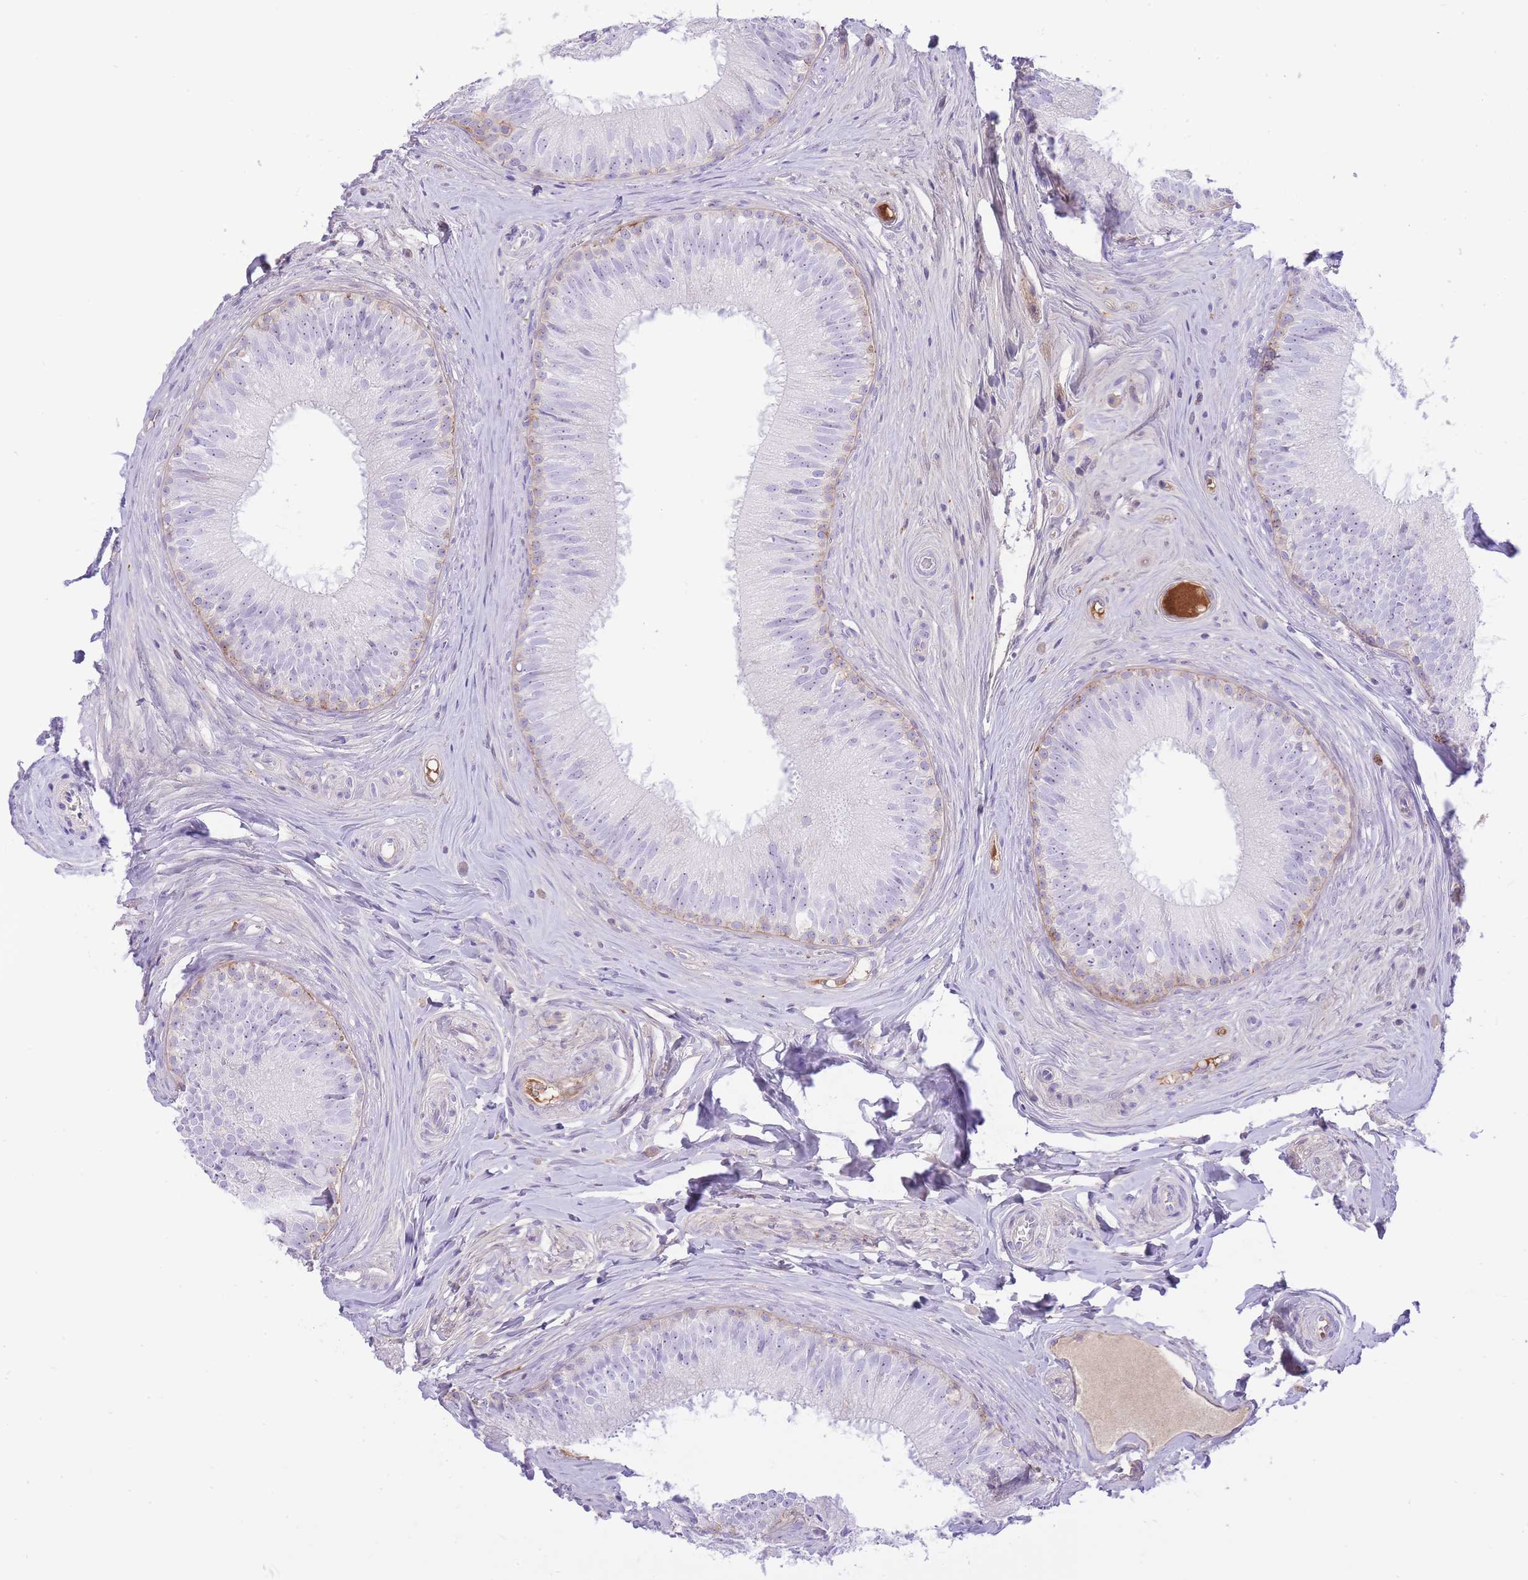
{"staining": {"intensity": "negative", "quantity": "none", "location": "none"}, "tissue": "epididymis", "cell_type": "Glandular cells", "image_type": "normal", "snomed": [{"axis": "morphology", "description": "Normal tissue, NOS"}, {"axis": "topography", "description": "Epididymis"}], "caption": "A high-resolution photomicrograph shows immunohistochemistry staining of benign epididymis, which demonstrates no significant staining in glandular cells.", "gene": "HRG", "patient": {"sex": "male", "age": 34}}